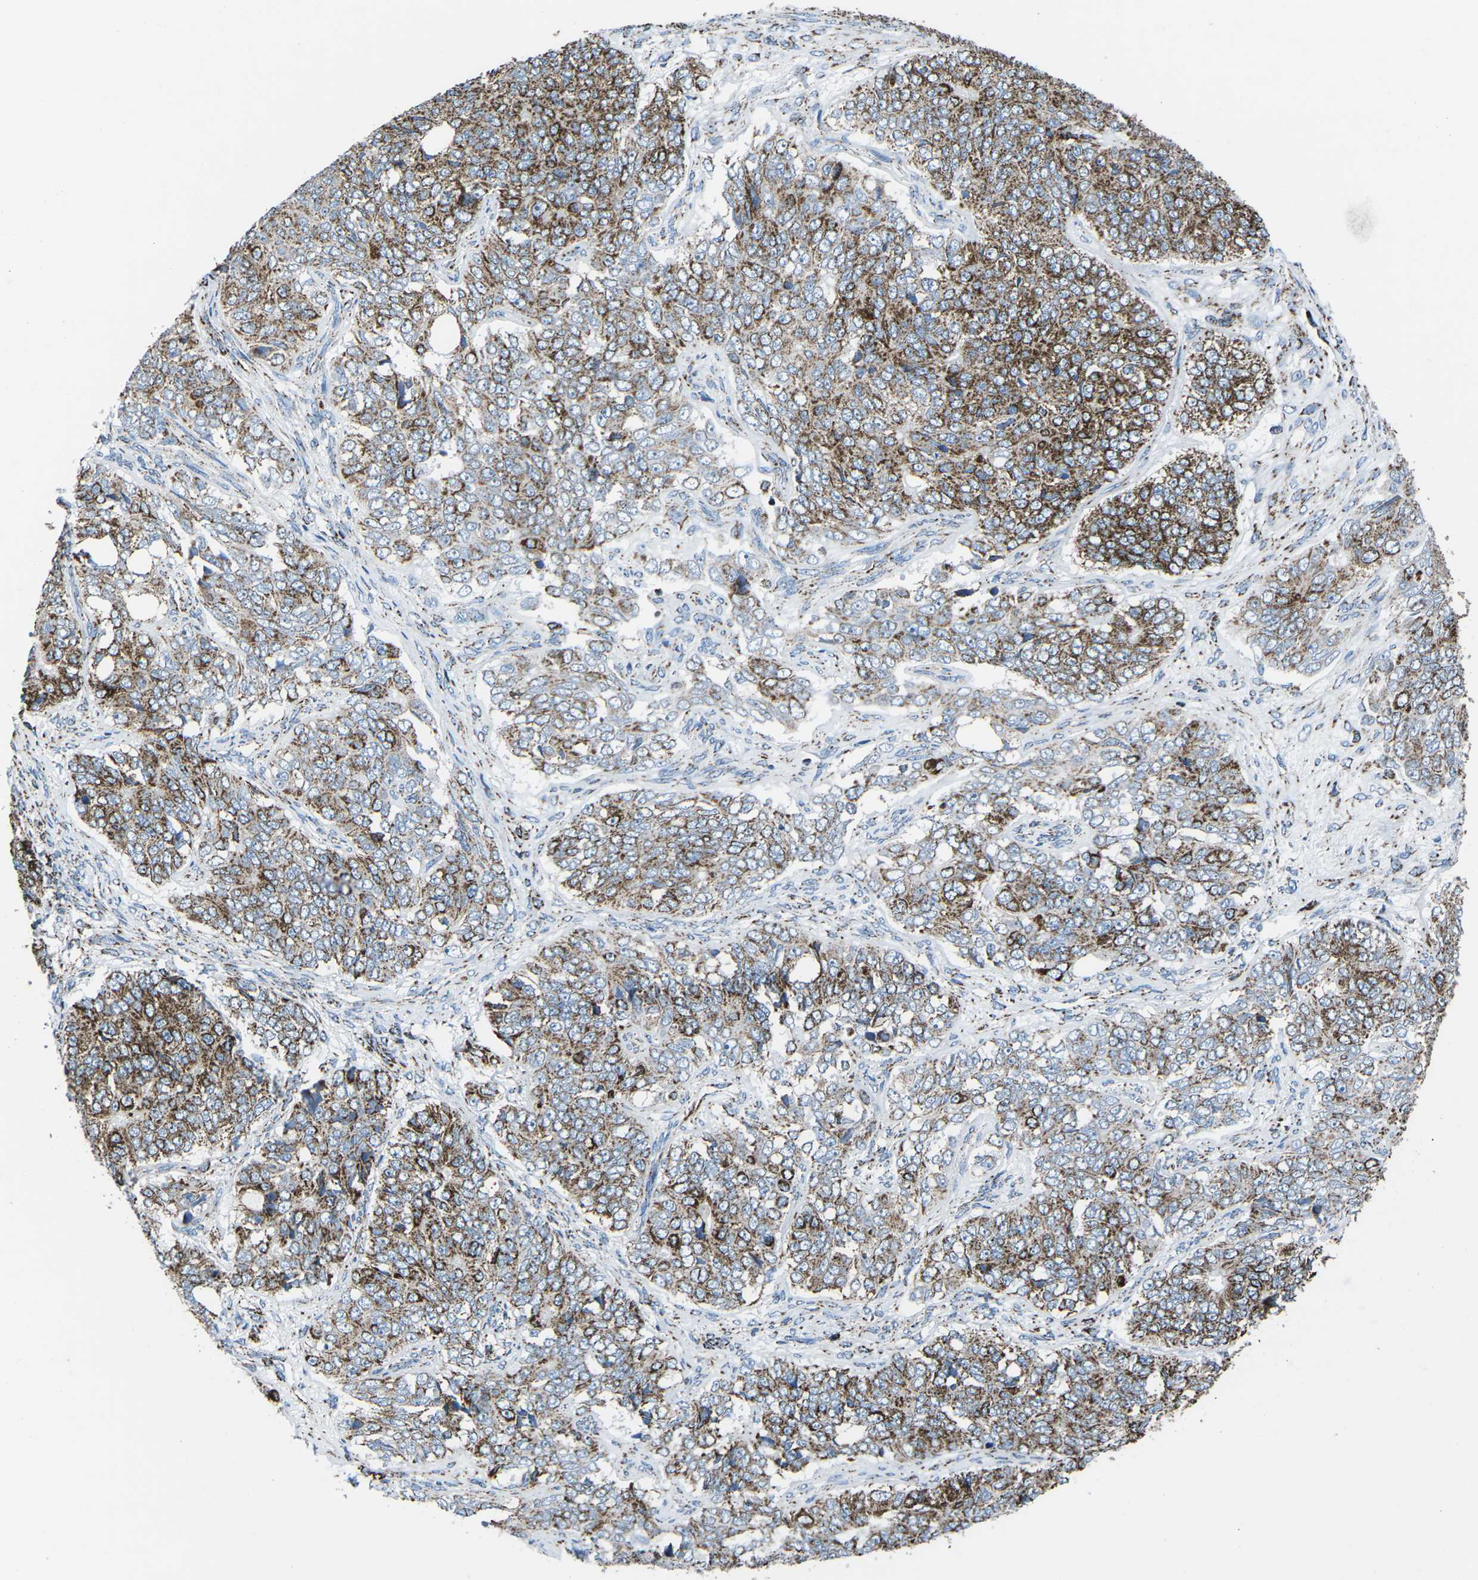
{"staining": {"intensity": "strong", "quantity": "25%-75%", "location": "cytoplasmic/membranous"}, "tissue": "ovarian cancer", "cell_type": "Tumor cells", "image_type": "cancer", "snomed": [{"axis": "morphology", "description": "Carcinoma, endometroid"}, {"axis": "topography", "description": "Ovary"}], "caption": "The immunohistochemical stain highlights strong cytoplasmic/membranous expression in tumor cells of endometroid carcinoma (ovarian) tissue. (DAB (3,3'-diaminobenzidine) IHC, brown staining for protein, blue staining for nuclei).", "gene": "MT-CO2", "patient": {"sex": "female", "age": 51}}